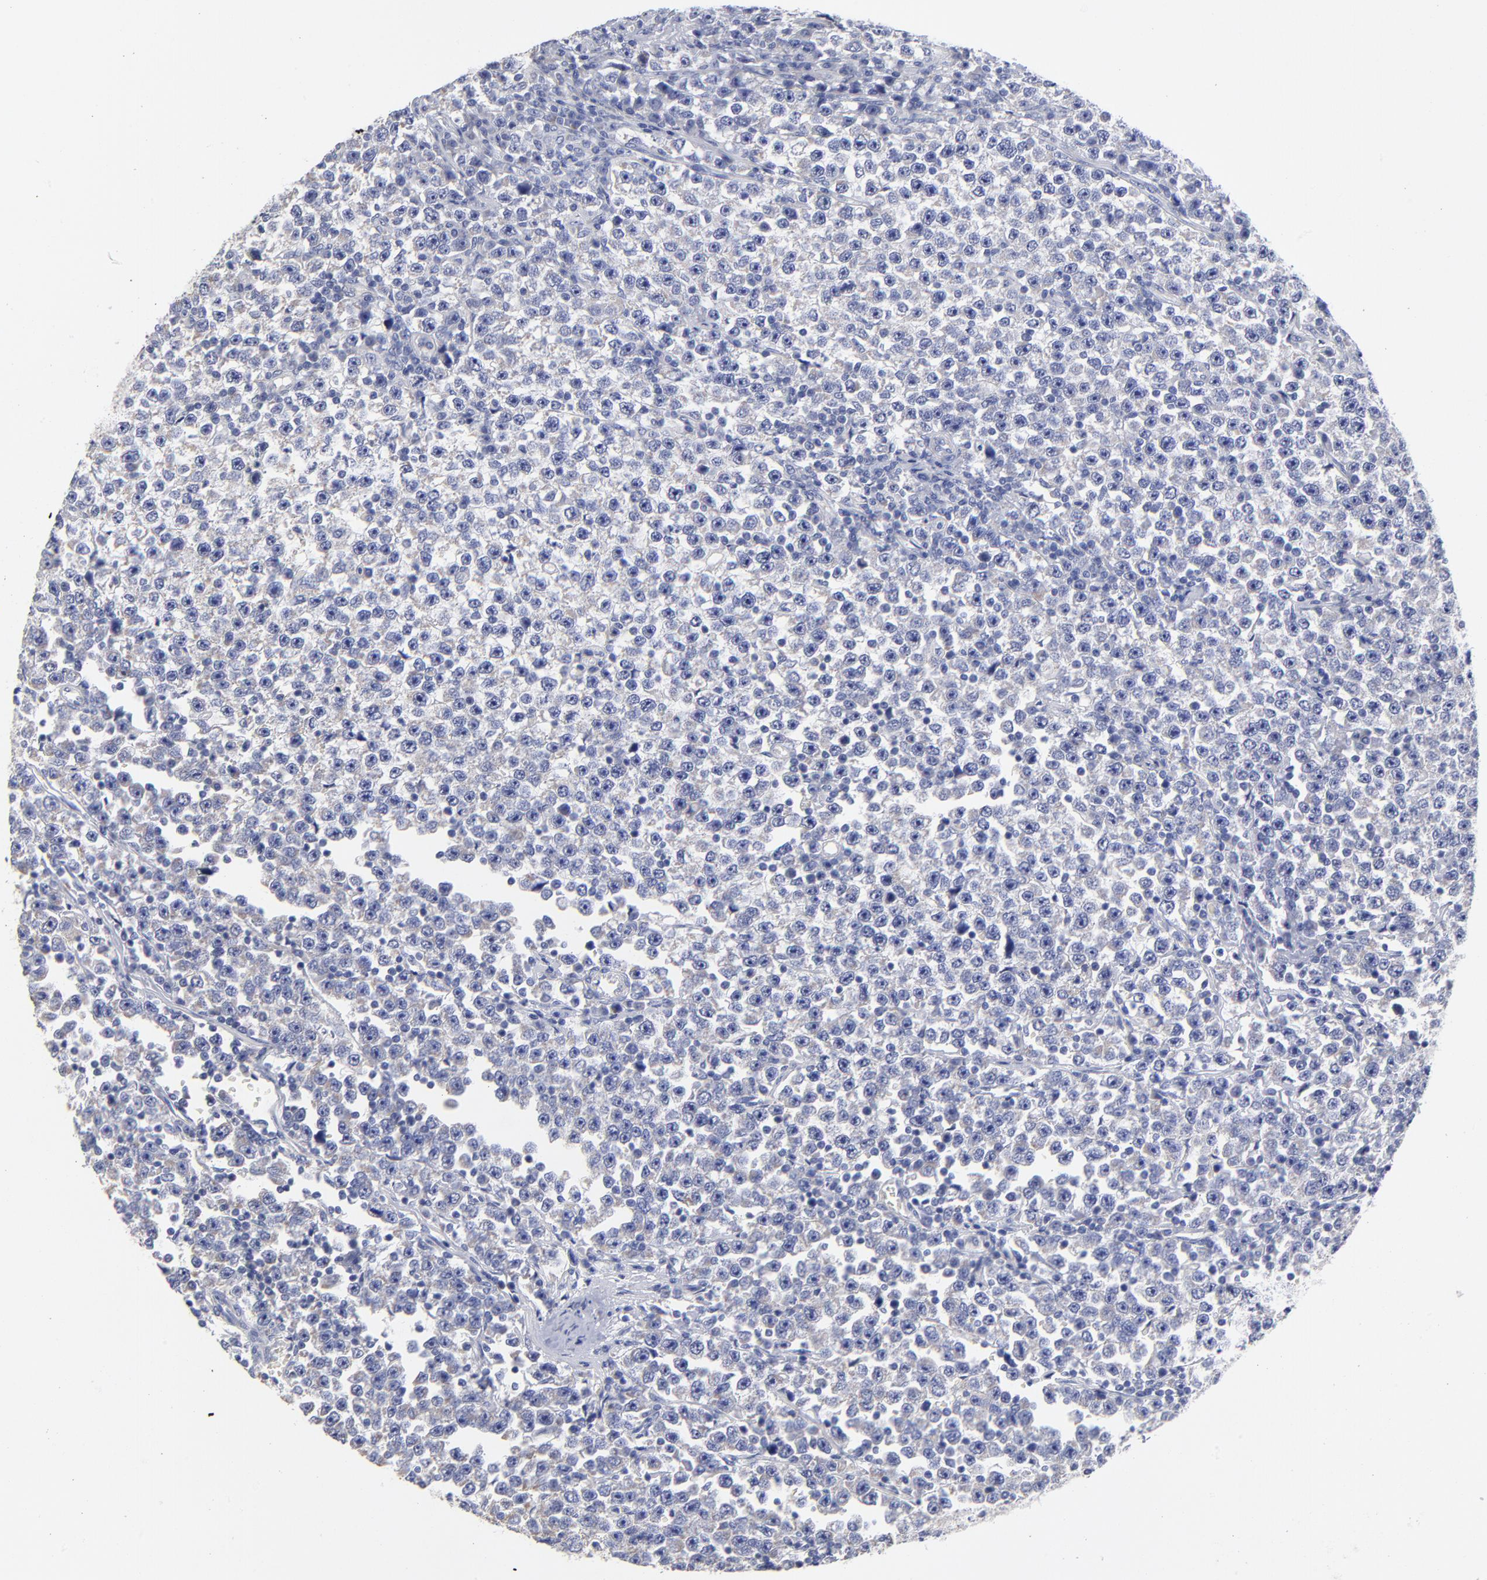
{"staining": {"intensity": "negative", "quantity": "none", "location": "none"}, "tissue": "testis cancer", "cell_type": "Tumor cells", "image_type": "cancer", "snomed": [{"axis": "morphology", "description": "Seminoma, NOS"}, {"axis": "topography", "description": "Testis"}], "caption": "Protein analysis of seminoma (testis) displays no significant positivity in tumor cells. (Stains: DAB immunohistochemistry (IHC) with hematoxylin counter stain, Microscopy: brightfield microscopy at high magnification).", "gene": "PTP4A1", "patient": {"sex": "male", "age": 43}}